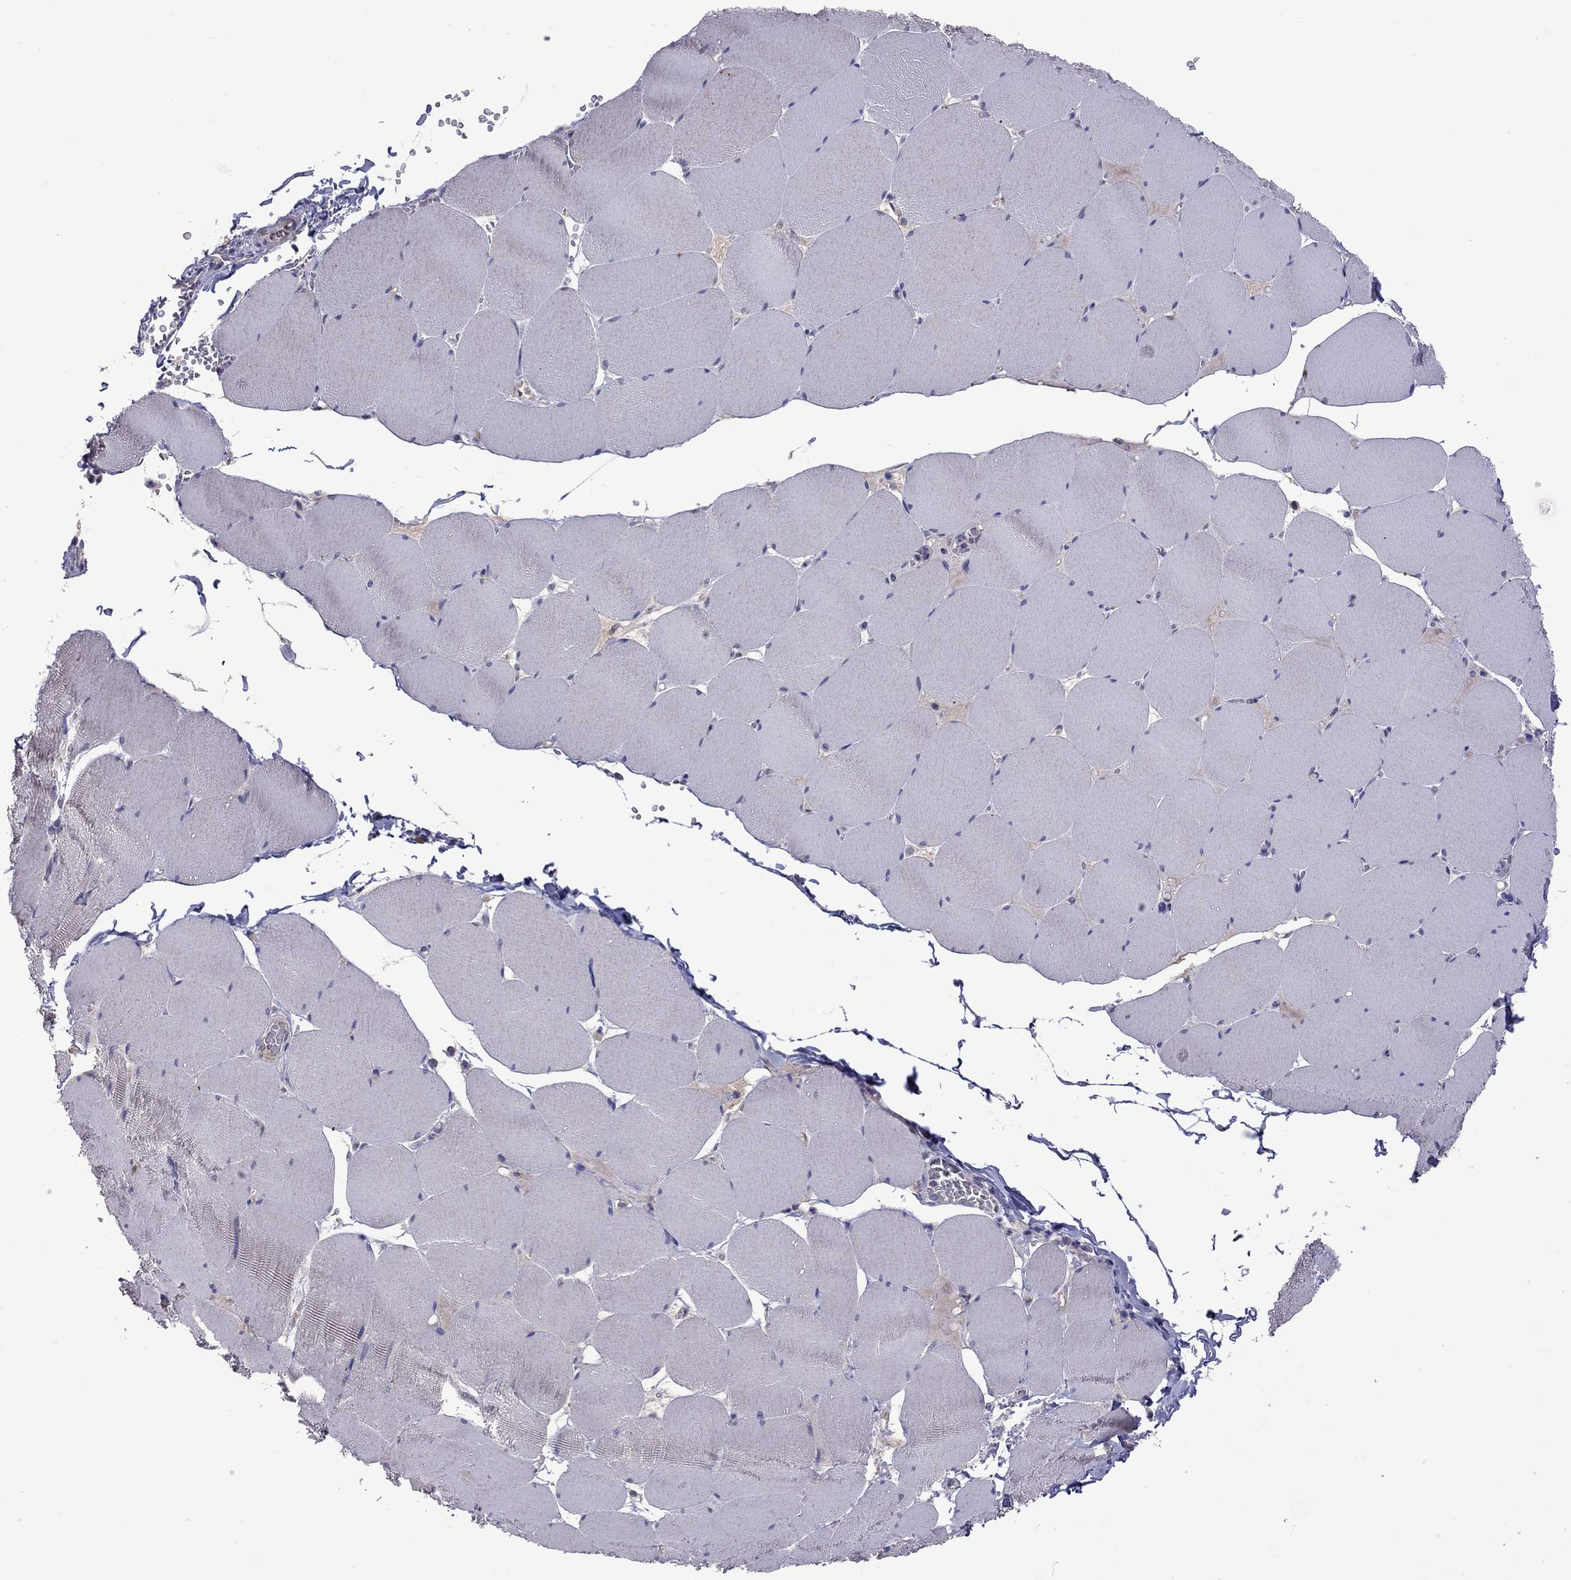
{"staining": {"intensity": "negative", "quantity": "none", "location": "none"}, "tissue": "skeletal muscle", "cell_type": "Myocytes", "image_type": "normal", "snomed": [{"axis": "morphology", "description": "Normal tissue, NOS"}, {"axis": "morphology", "description": "Malignant melanoma, Metastatic site"}, {"axis": "topography", "description": "Skeletal muscle"}], "caption": "This is an immunohistochemistry image of benign skeletal muscle. There is no staining in myocytes.", "gene": "RTP5", "patient": {"sex": "male", "age": 50}}